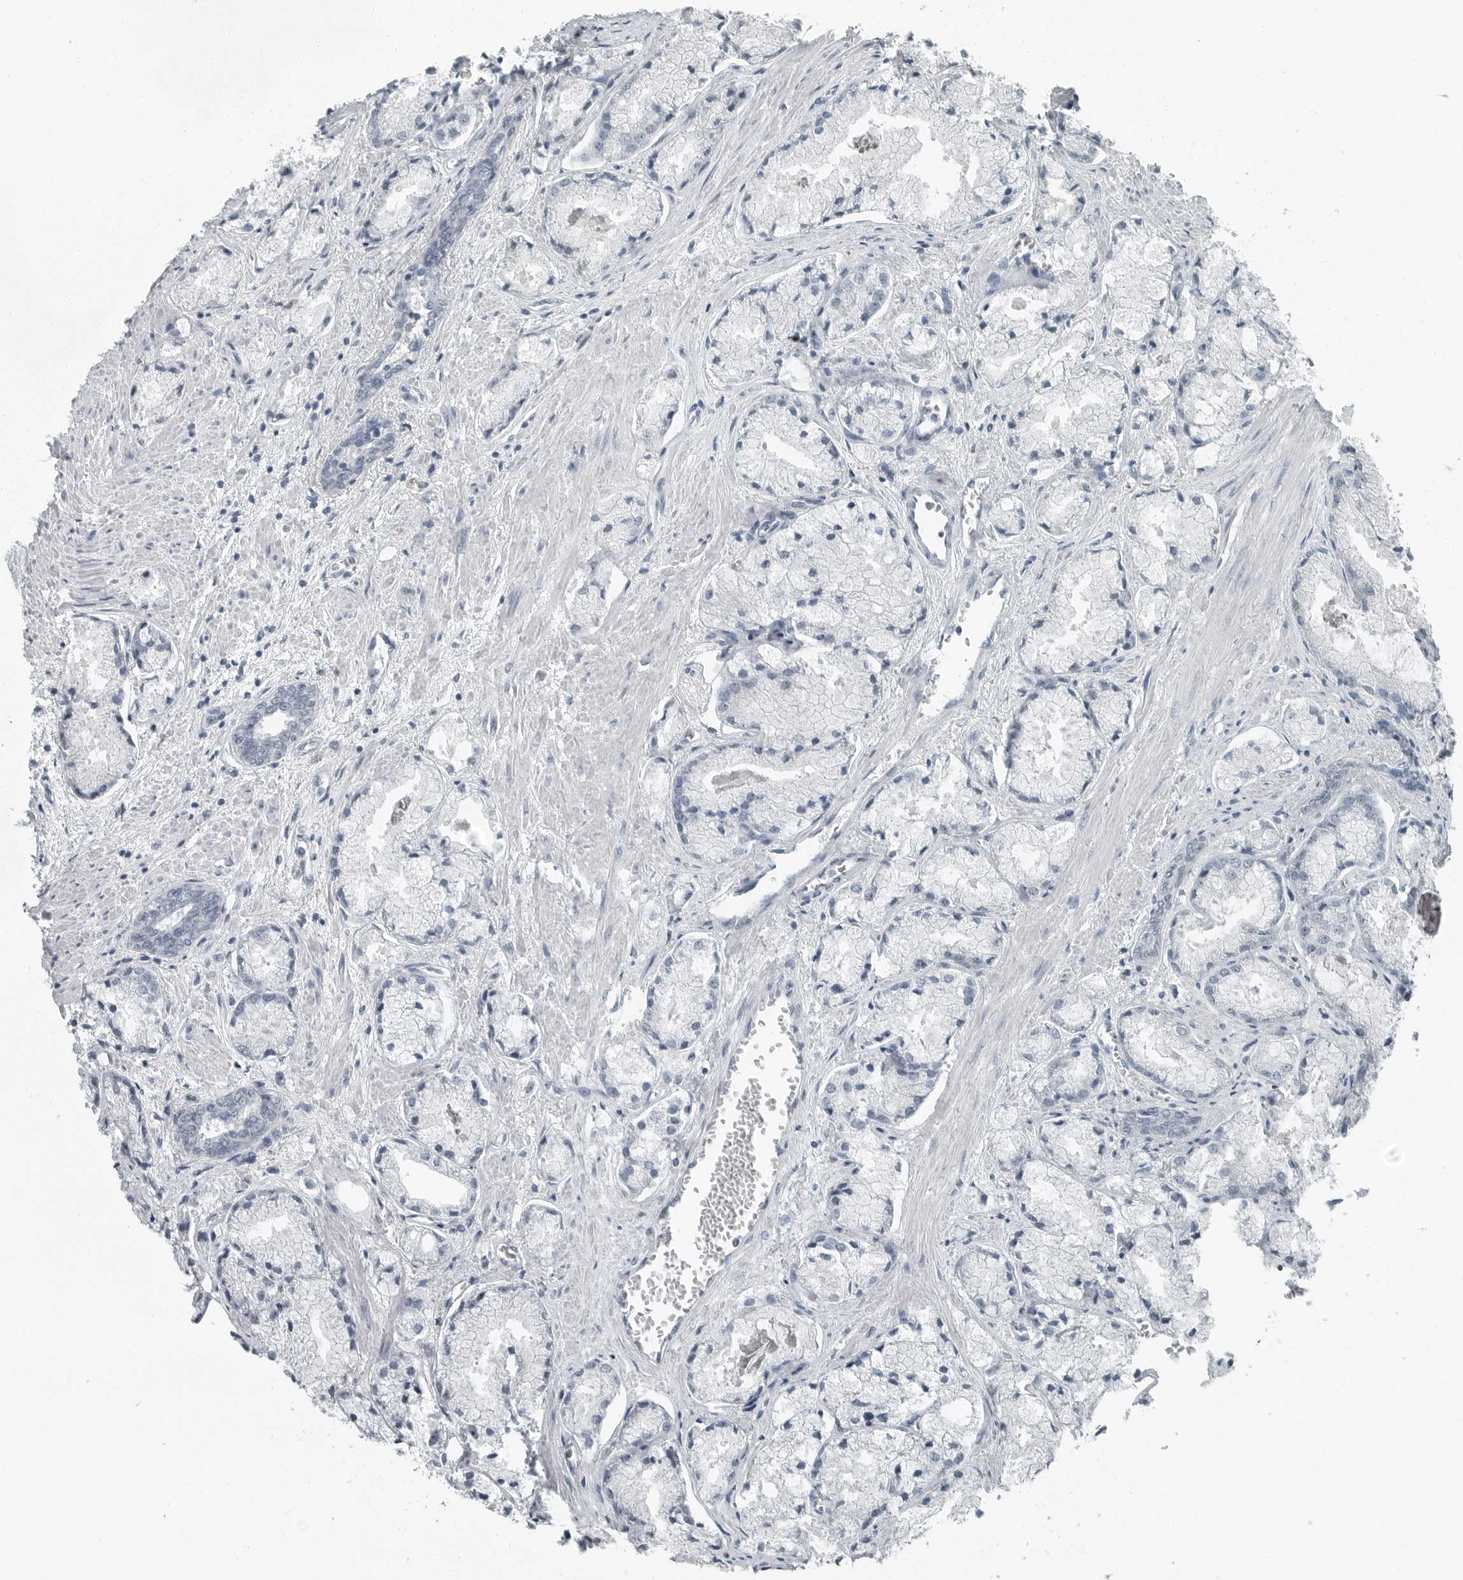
{"staining": {"intensity": "negative", "quantity": "none", "location": "none"}, "tissue": "prostate cancer", "cell_type": "Tumor cells", "image_type": "cancer", "snomed": [{"axis": "morphology", "description": "Adenocarcinoma, High grade"}, {"axis": "topography", "description": "Prostate"}], "caption": "The immunohistochemistry (IHC) image has no significant staining in tumor cells of prostate cancer tissue.", "gene": "KYAT1", "patient": {"sex": "male", "age": 50}}